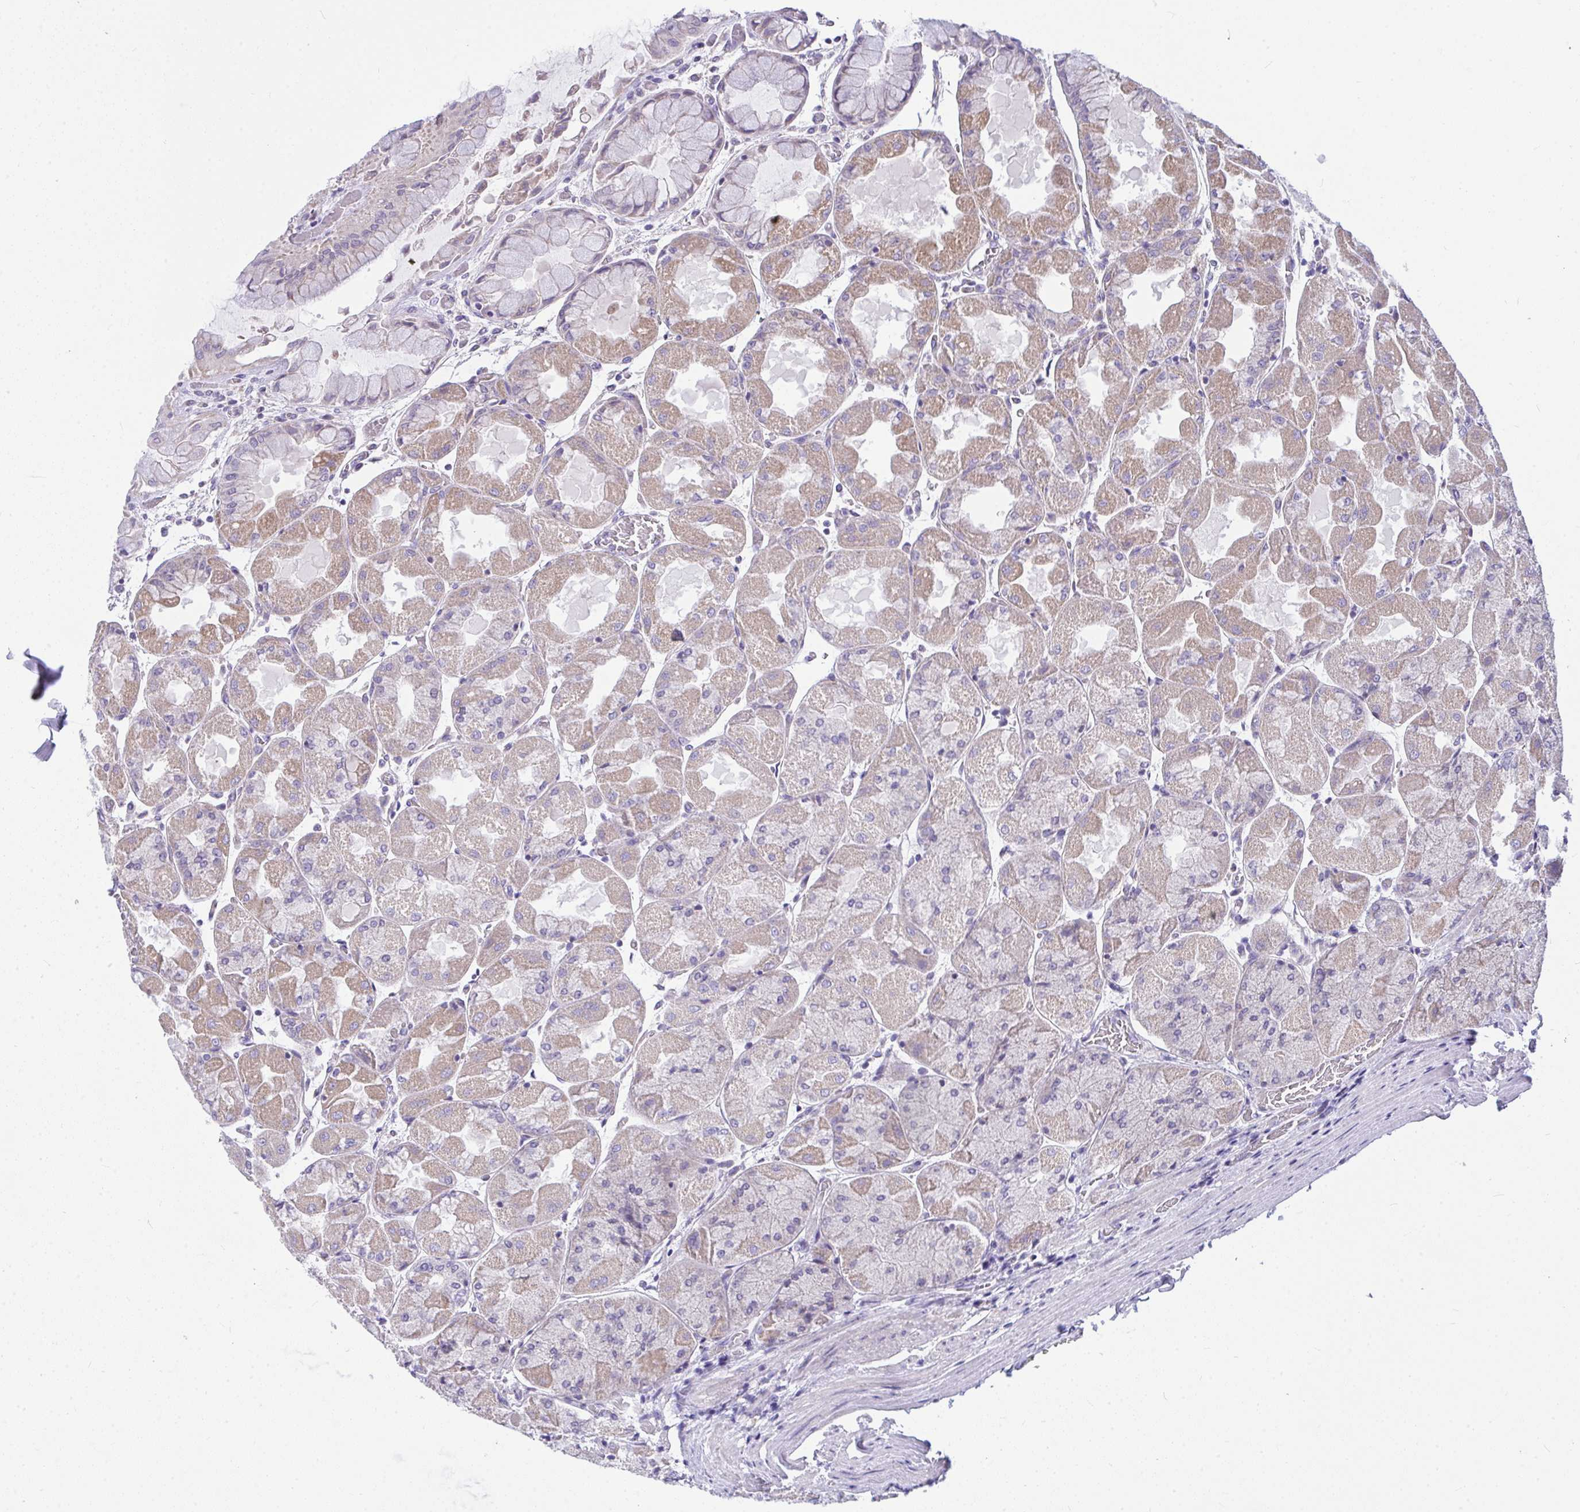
{"staining": {"intensity": "weak", "quantity": "25%-75%", "location": "cytoplasmic/membranous"}, "tissue": "stomach", "cell_type": "Glandular cells", "image_type": "normal", "snomed": [{"axis": "morphology", "description": "Normal tissue, NOS"}, {"axis": "topography", "description": "Stomach"}], "caption": "Human stomach stained for a protein (brown) exhibits weak cytoplasmic/membranous positive expression in about 25%-75% of glandular cells.", "gene": "CEP63", "patient": {"sex": "female", "age": 61}}